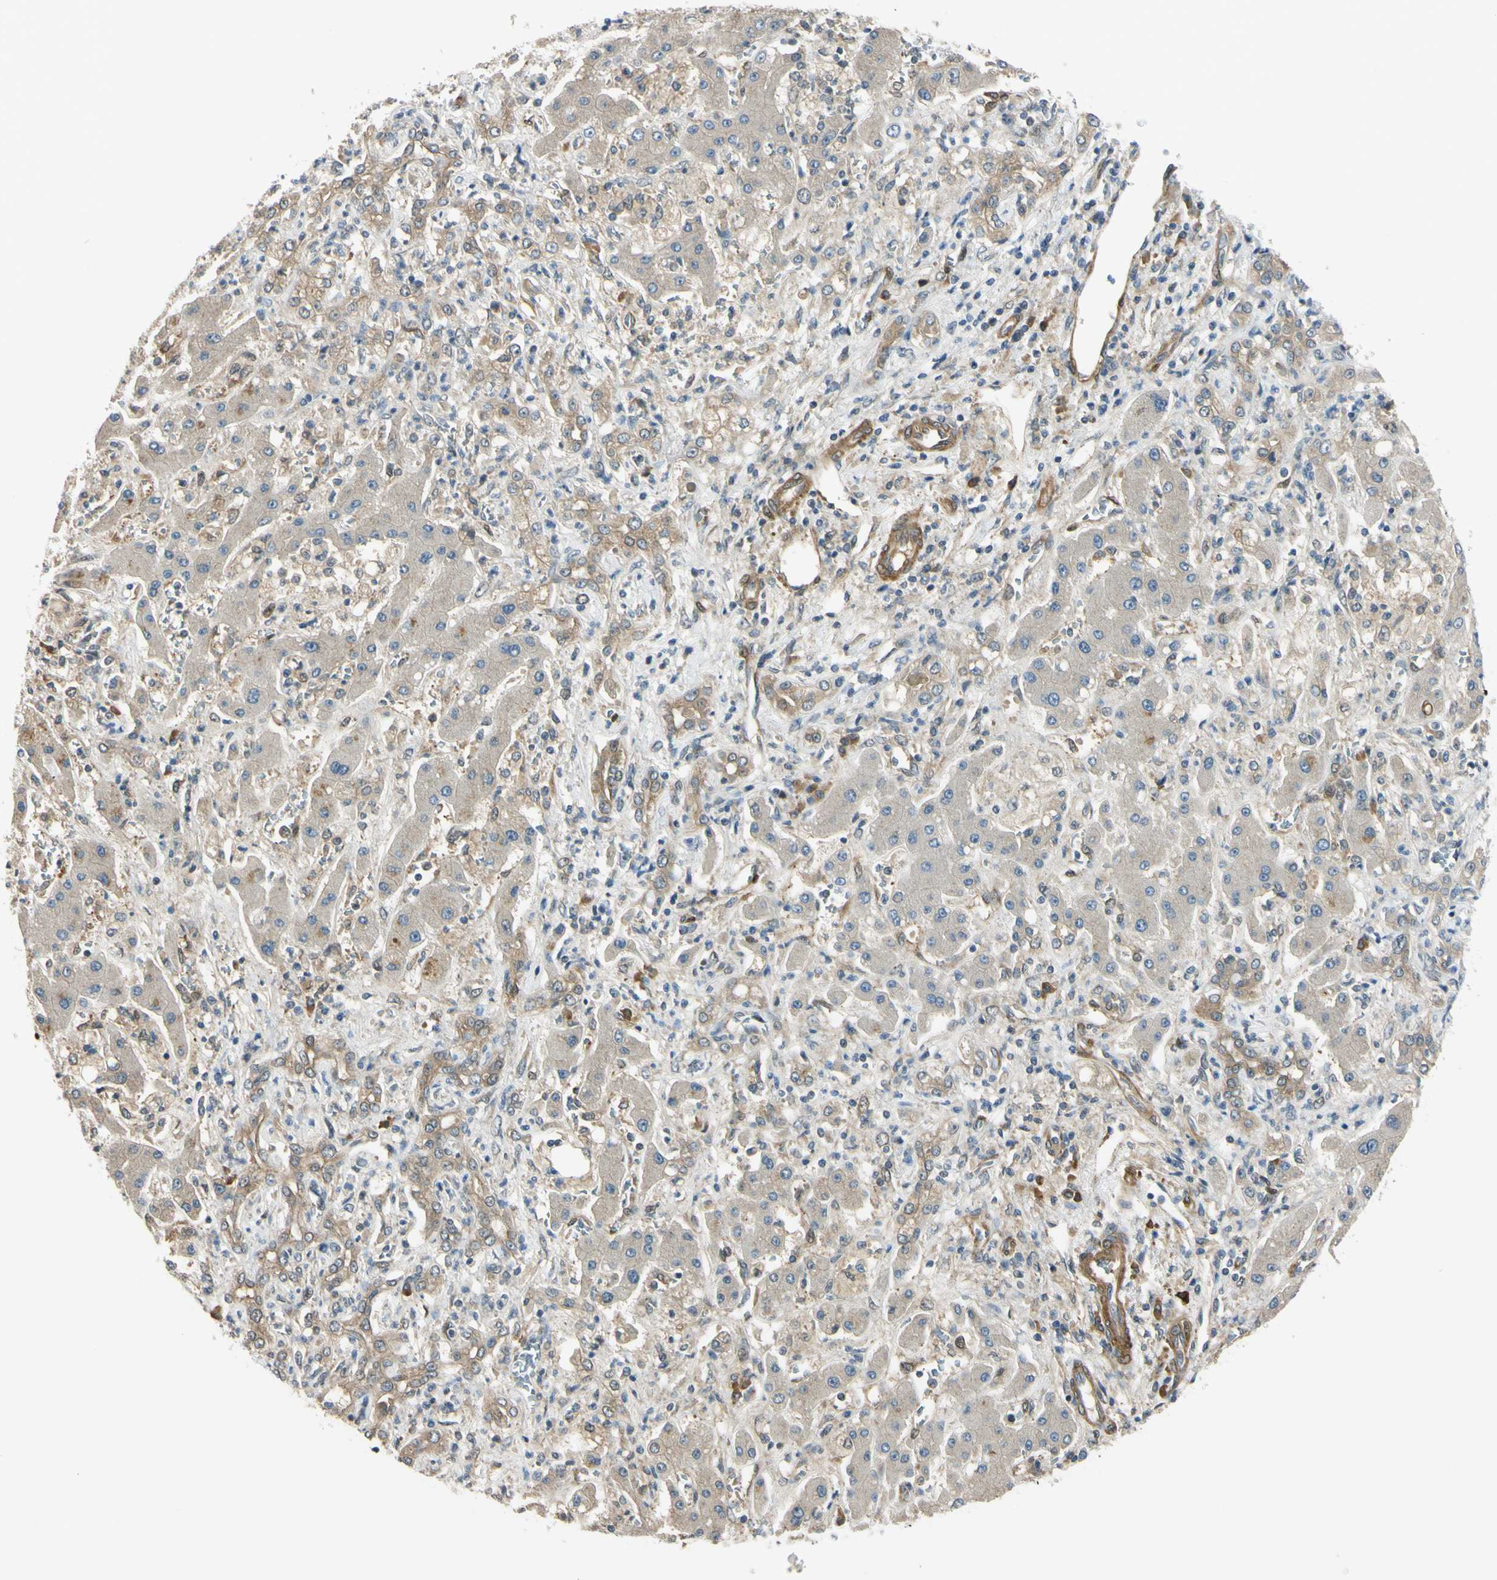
{"staining": {"intensity": "weak", "quantity": ">75%", "location": "cytoplasmic/membranous"}, "tissue": "liver cancer", "cell_type": "Tumor cells", "image_type": "cancer", "snomed": [{"axis": "morphology", "description": "Cholangiocarcinoma"}, {"axis": "topography", "description": "Liver"}], "caption": "Immunohistochemistry (IHC) micrograph of human cholangiocarcinoma (liver) stained for a protein (brown), which displays low levels of weak cytoplasmic/membranous positivity in approximately >75% of tumor cells.", "gene": "RASGRF1", "patient": {"sex": "male", "age": 50}}